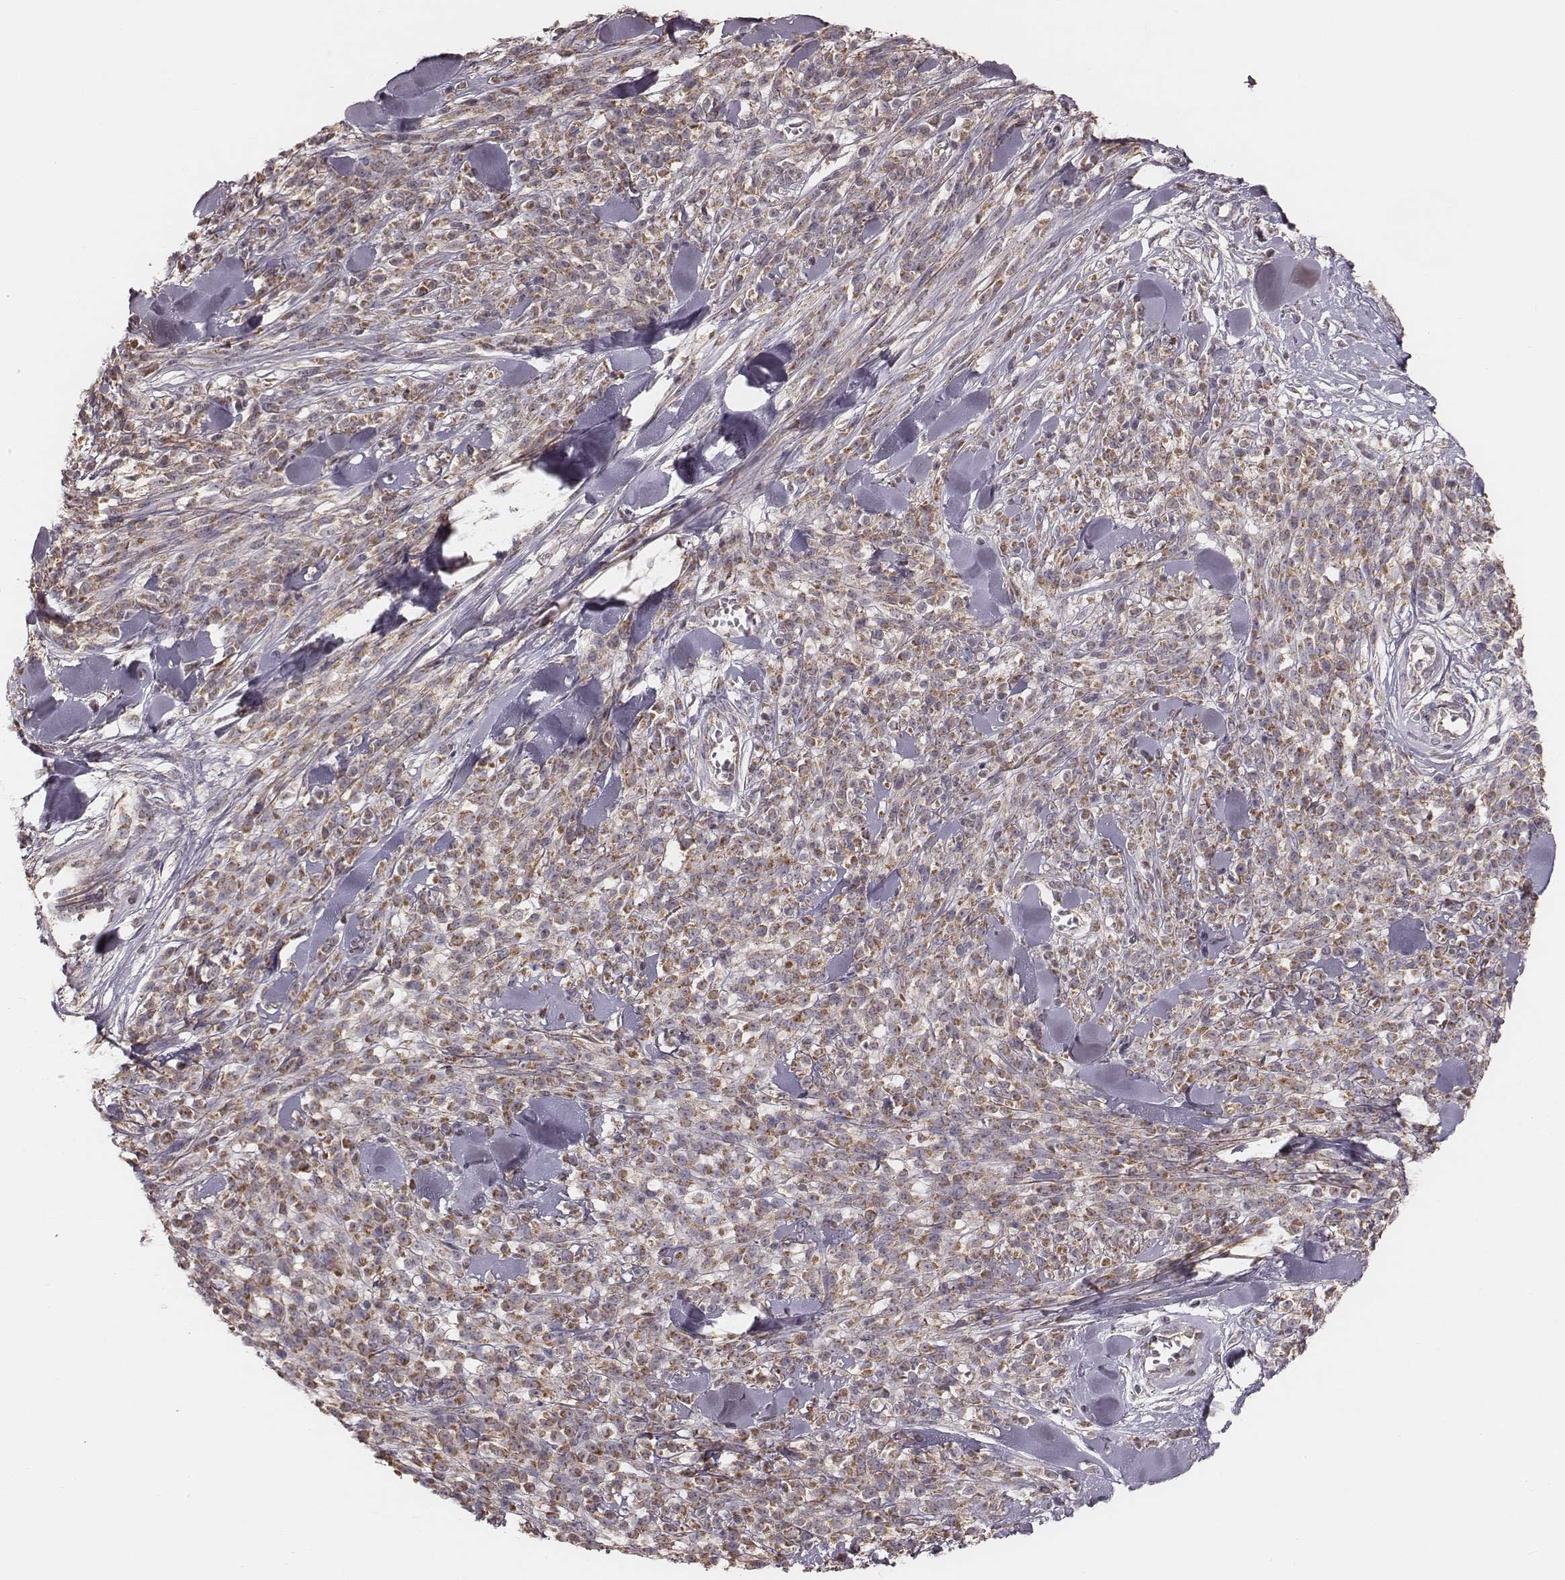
{"staining": {"intensity": "moderate", "quantity": "25%-75%", "location": "cytoplasmic/membranous"}, "tissue": "melanoma", "cell_type": "Tumor cells", "image_type": "cancer", "snomed": [{"axis": "morphology", "description": "Malignant melanoma, NOS"}, {"axis": "topography", "description": "Skin"}, {"axis": "topography", "description": "Skin of trunk"}], "caption": "A histopathology image showing moderate cytoplasmic/membranous staining in approximately 25%-75% of tumor cells in melanoma, as visualized by brown immunohistochemical staining.", "gene": "MRPS27", "patient": {"sex": "male", "age": 74}}